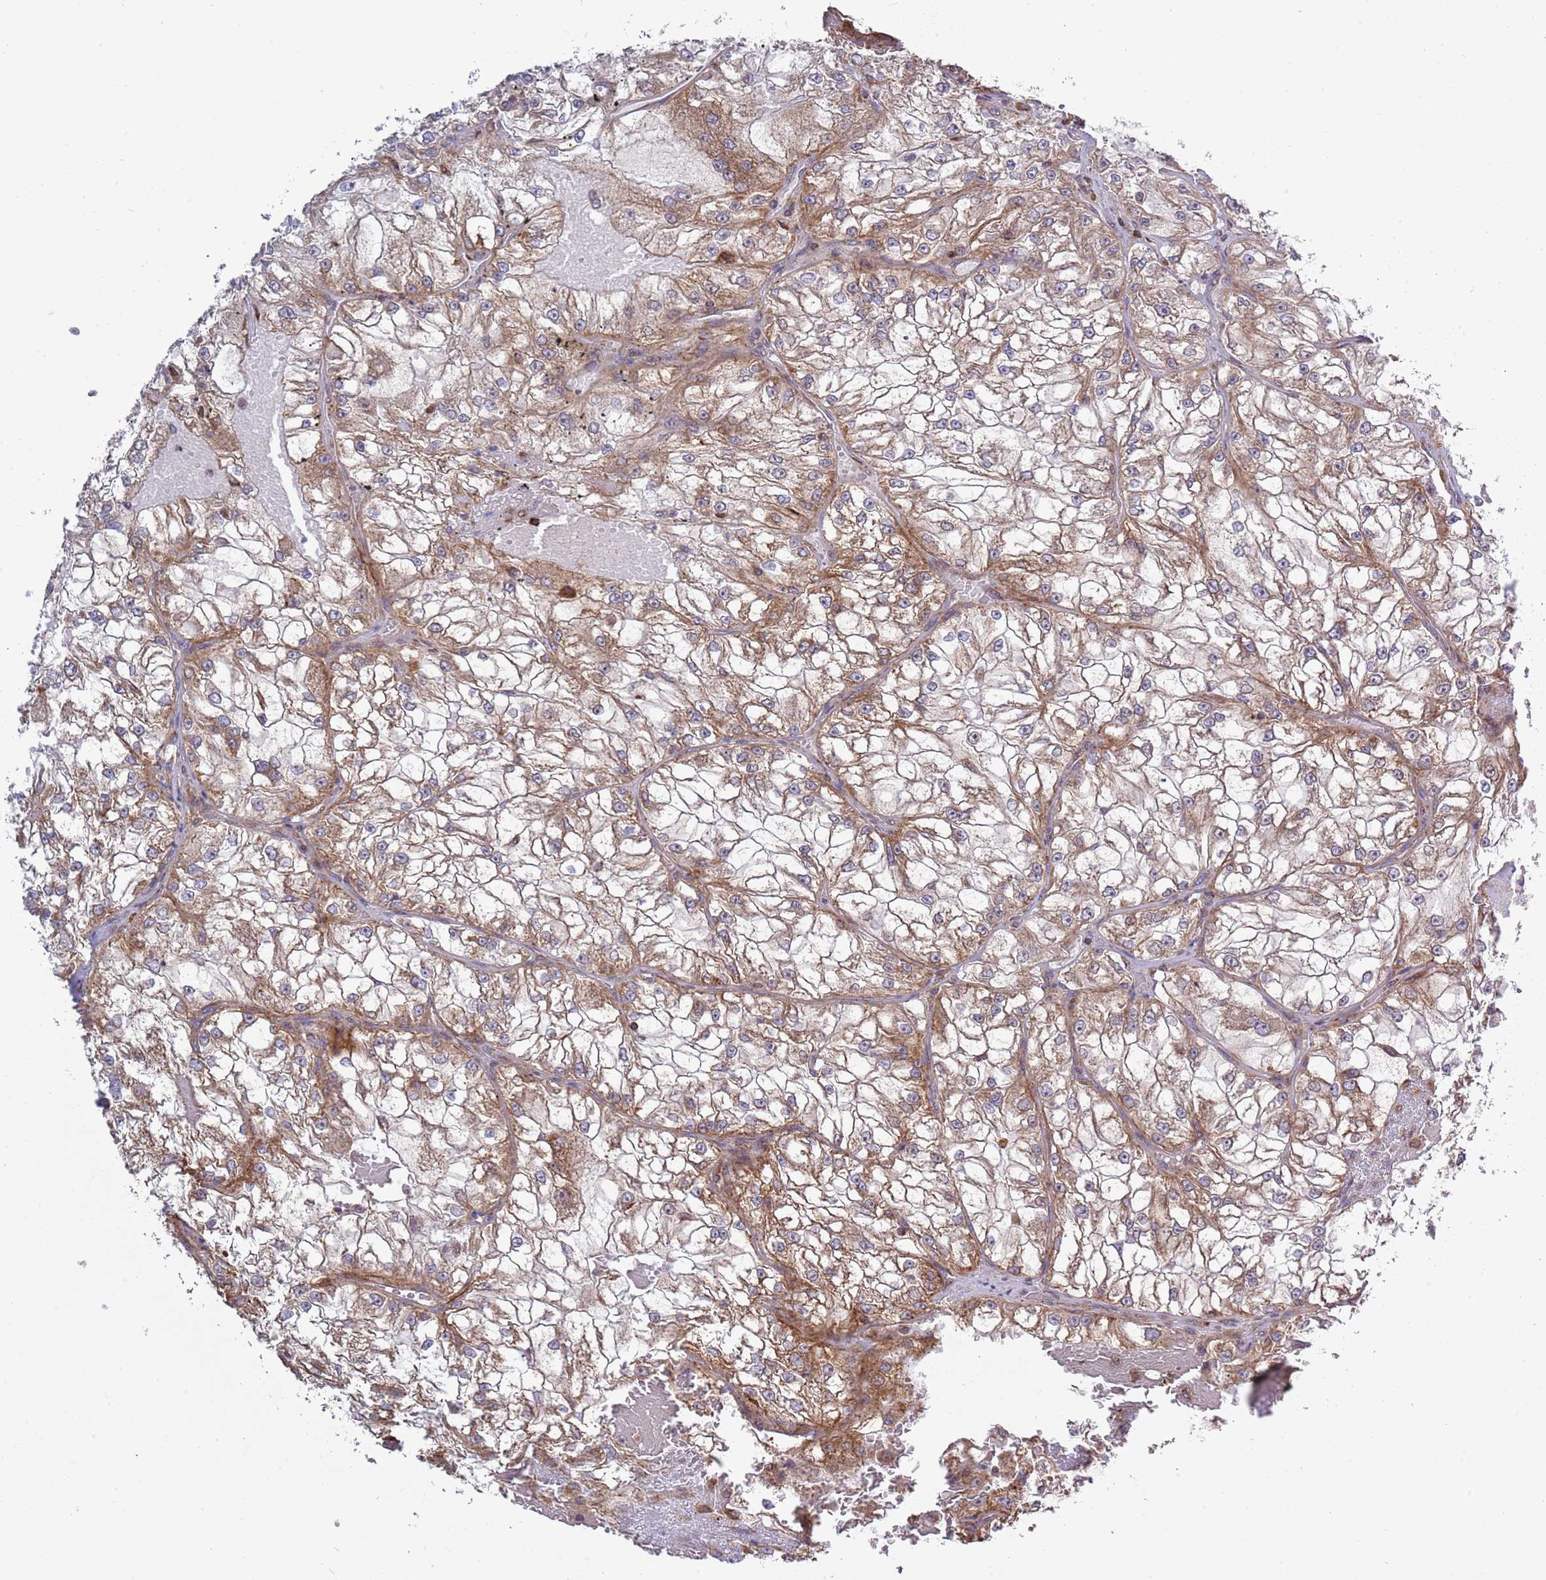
{"staining": {"intensity": "moderate", "quantity": ">75%", "location": "cytoplasmic/membranous"}, "tissue": "renal cancer", "cell_type": "Tumor cells", "image_type": "cancer", "snomed": [{"axis": "morphology", "description": "Adenocarcinoma, NOS"}, {"axis": "topography", "description": "Kidney"}], "caption": "Moderate cytoplasmic/membranous protein staining is appreciated in about >75% of tumor cells in renal cancer.", "gene": "IRS4", "patient": {"sex": "female", "age": 72}}